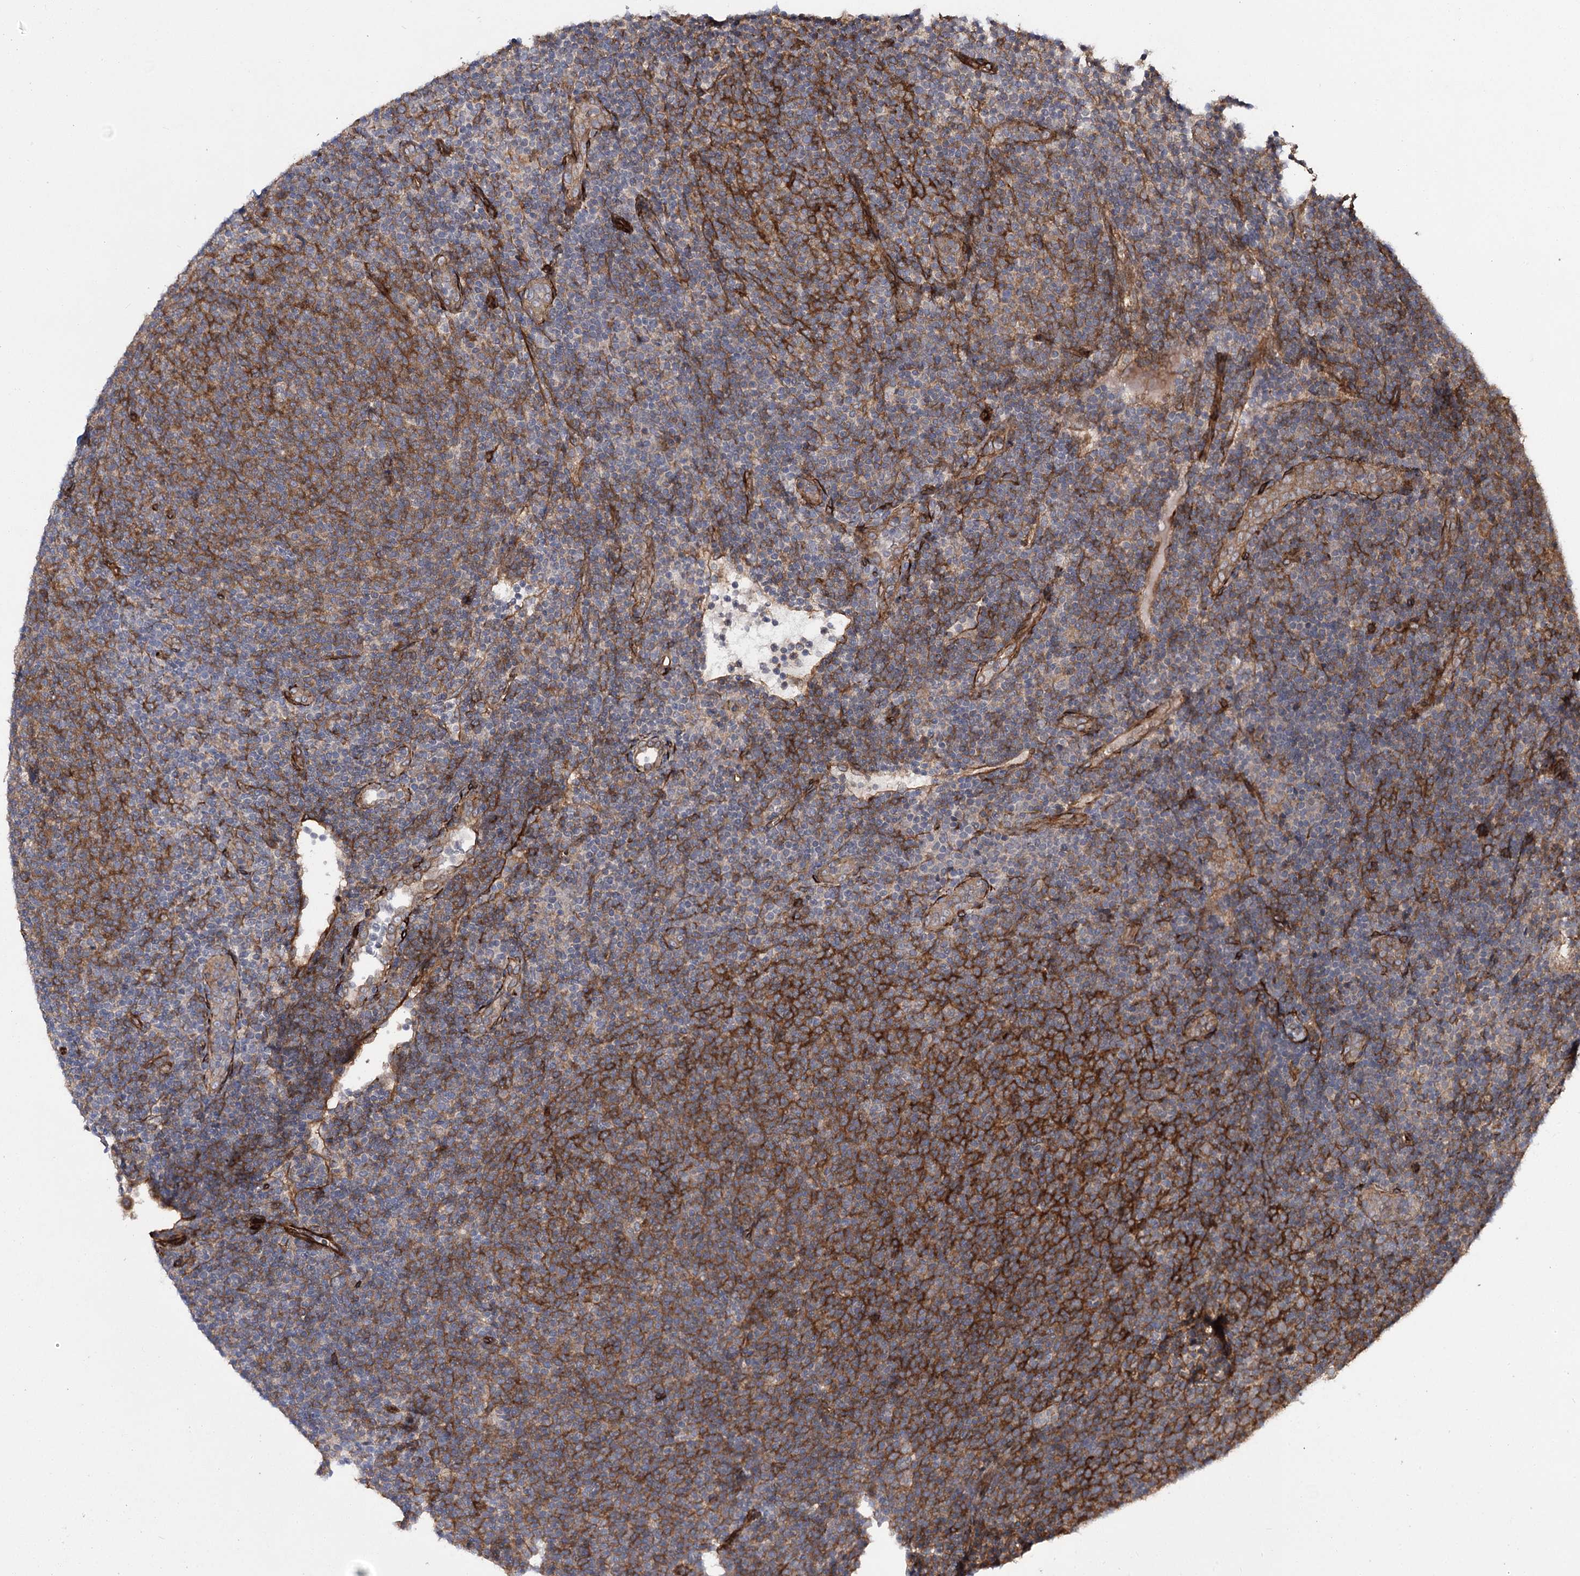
{"staining": {"intensity": "negative", "quantity": "none", "location": "none"}, "tissue": "lymphoma", "cell_type": "Tumor cells", "image_type": "cancer", "snomed": [{"axis": "morphology", "description": "Malignant lymphoma, non-Hodgkin's type, Low grade"}, {"axis": "topography", "description": "Lymph node"}], "caption": "Immunohistochemical staining of human low-grade malignant lymphoma, non-Hodgkin's type reveals no significant positivity in tumor cells.", "gene": "MYO1C", "patient": {"sex": "male", "age": 66}}